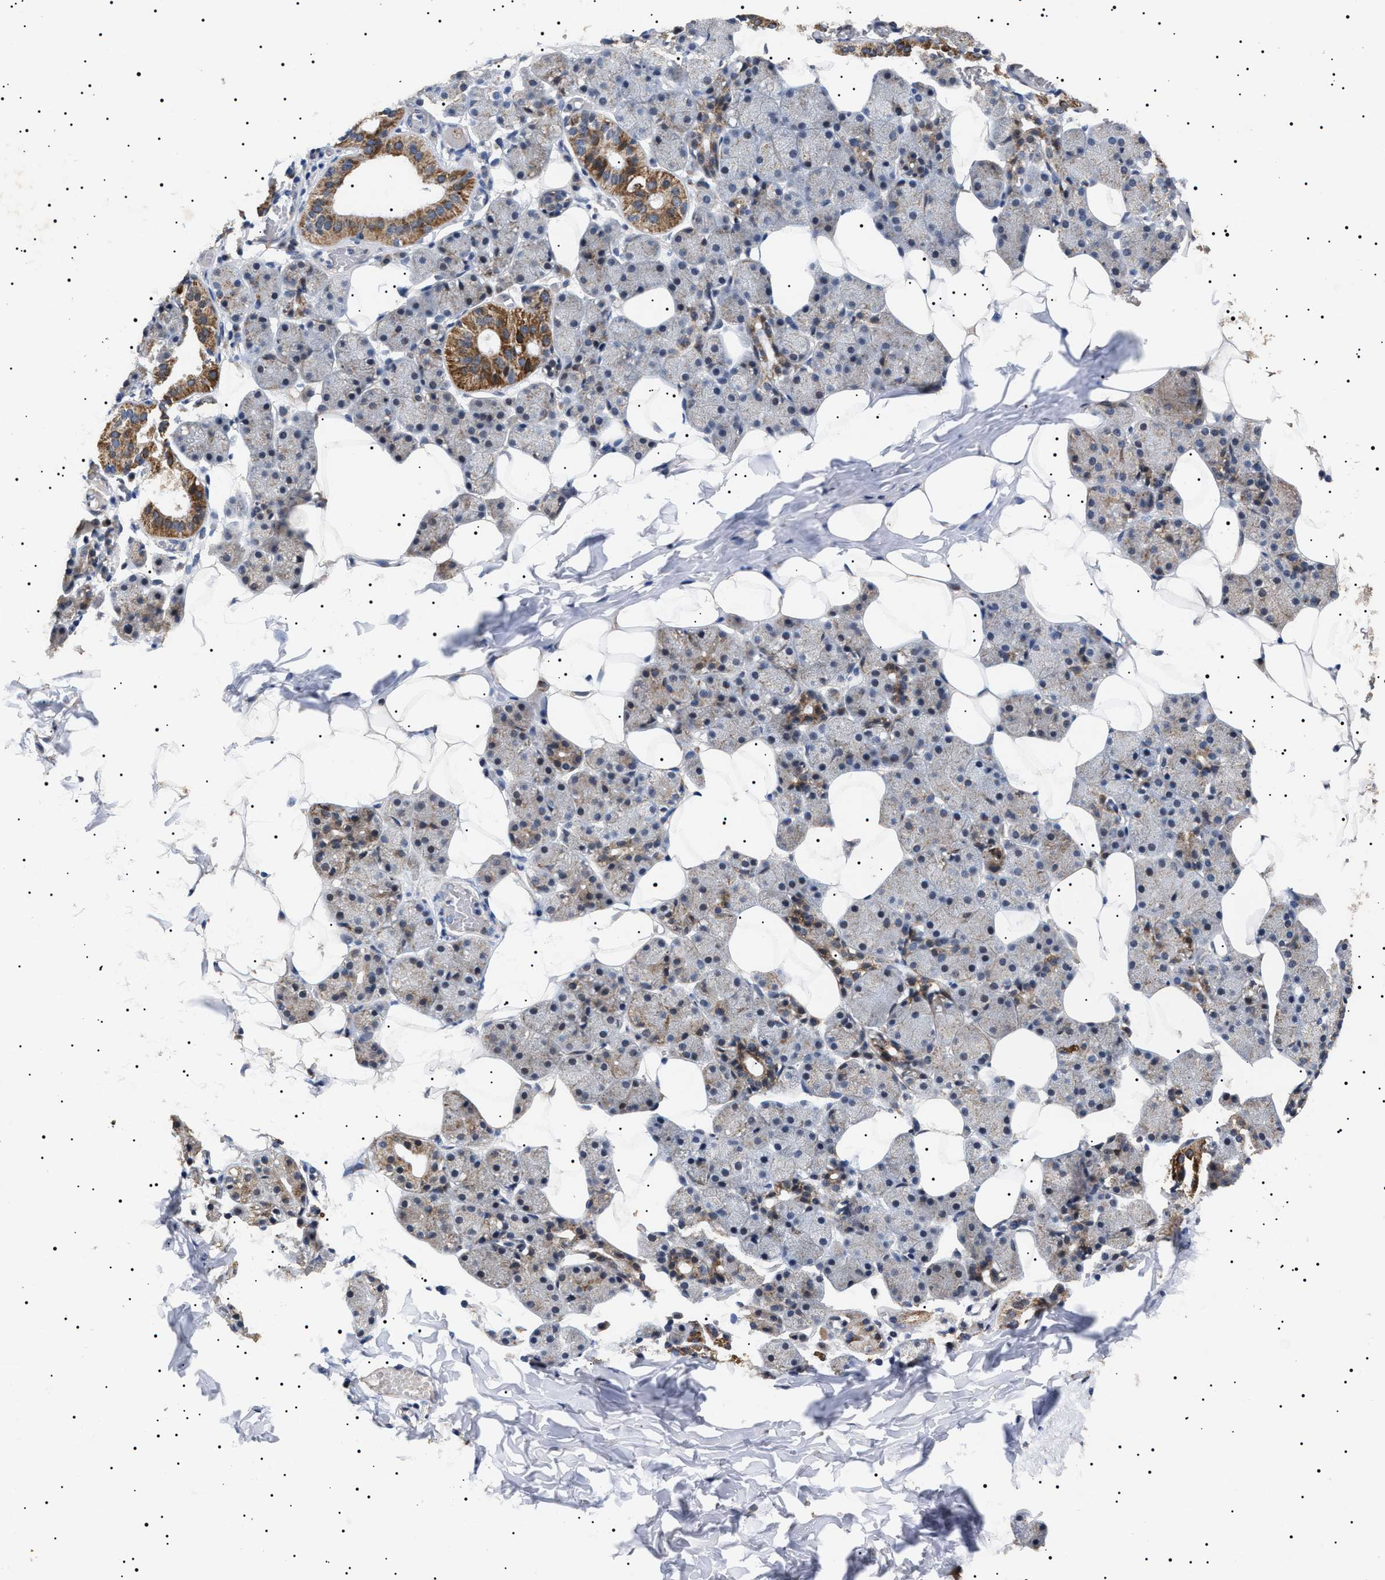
{"staining": {"intensity": "moderate", "quantity": "<25%", "location": "cytoplasmic/membranous"}, "tissue": "salivary gland", "cell_type": "Glandular cells", "image_type": "normal", "snomed": [{"axis": "morphology", "description": "Normal tissue, NOS"}, {"axis": "topography", "description": "Salivary gland"}], "caption": "High-magnification brightfield microscopy of unremarkable salivary gland stained with DAB (3,3'-diaminobenzidine) (brown) and counterstained with hematoxylin (blue). glandular cells exhibit moderate cytoplasmic/membranous expression is identified in about<25% of cells.", "gene": "RAB34", "patient": {"sex": "female", "age": 33}}